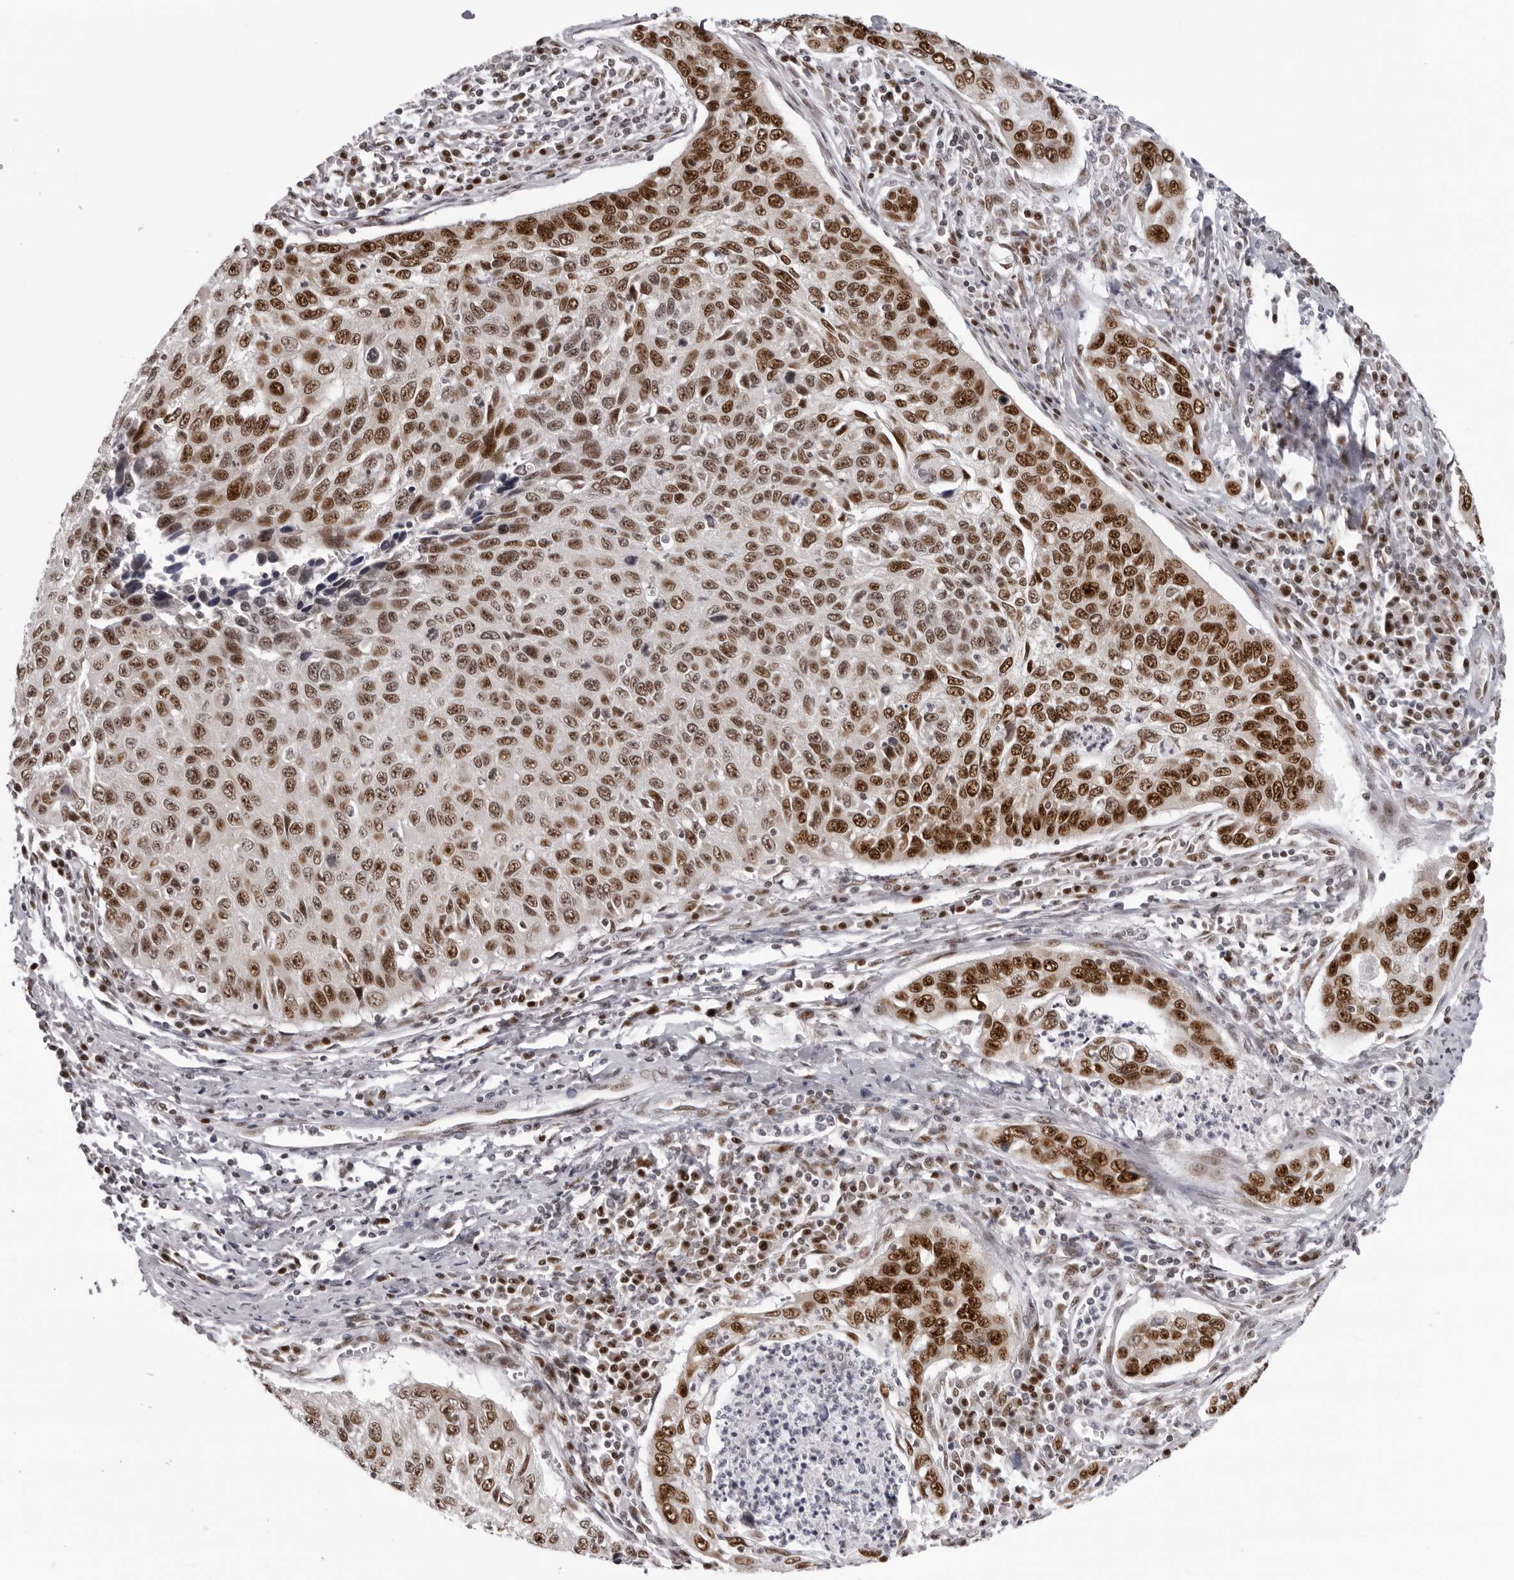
{"staining": {"intensity": "strong", "quantity": ">75%", "location": "nuclear"}, "tissue": "cervical cancer", "cell_type": "Tumor cells", "image_type": "cancer", "snomed": [{"axis": "morphology", "description": "Squamous cell carcinoma, NOS"}, {"axis": "topography", "description": "Cervix"}], "caption": "Tumor cells display strong nuclear expression in about >75% of cells in cervical cancer (squamous cell carcinoma). (DAB (3,3'-diaminobenzidine) IHC with brightfield microscopy, high magnification).", "gene": "HEXIM2", "patient": {"sex": "female", "age": 53}}